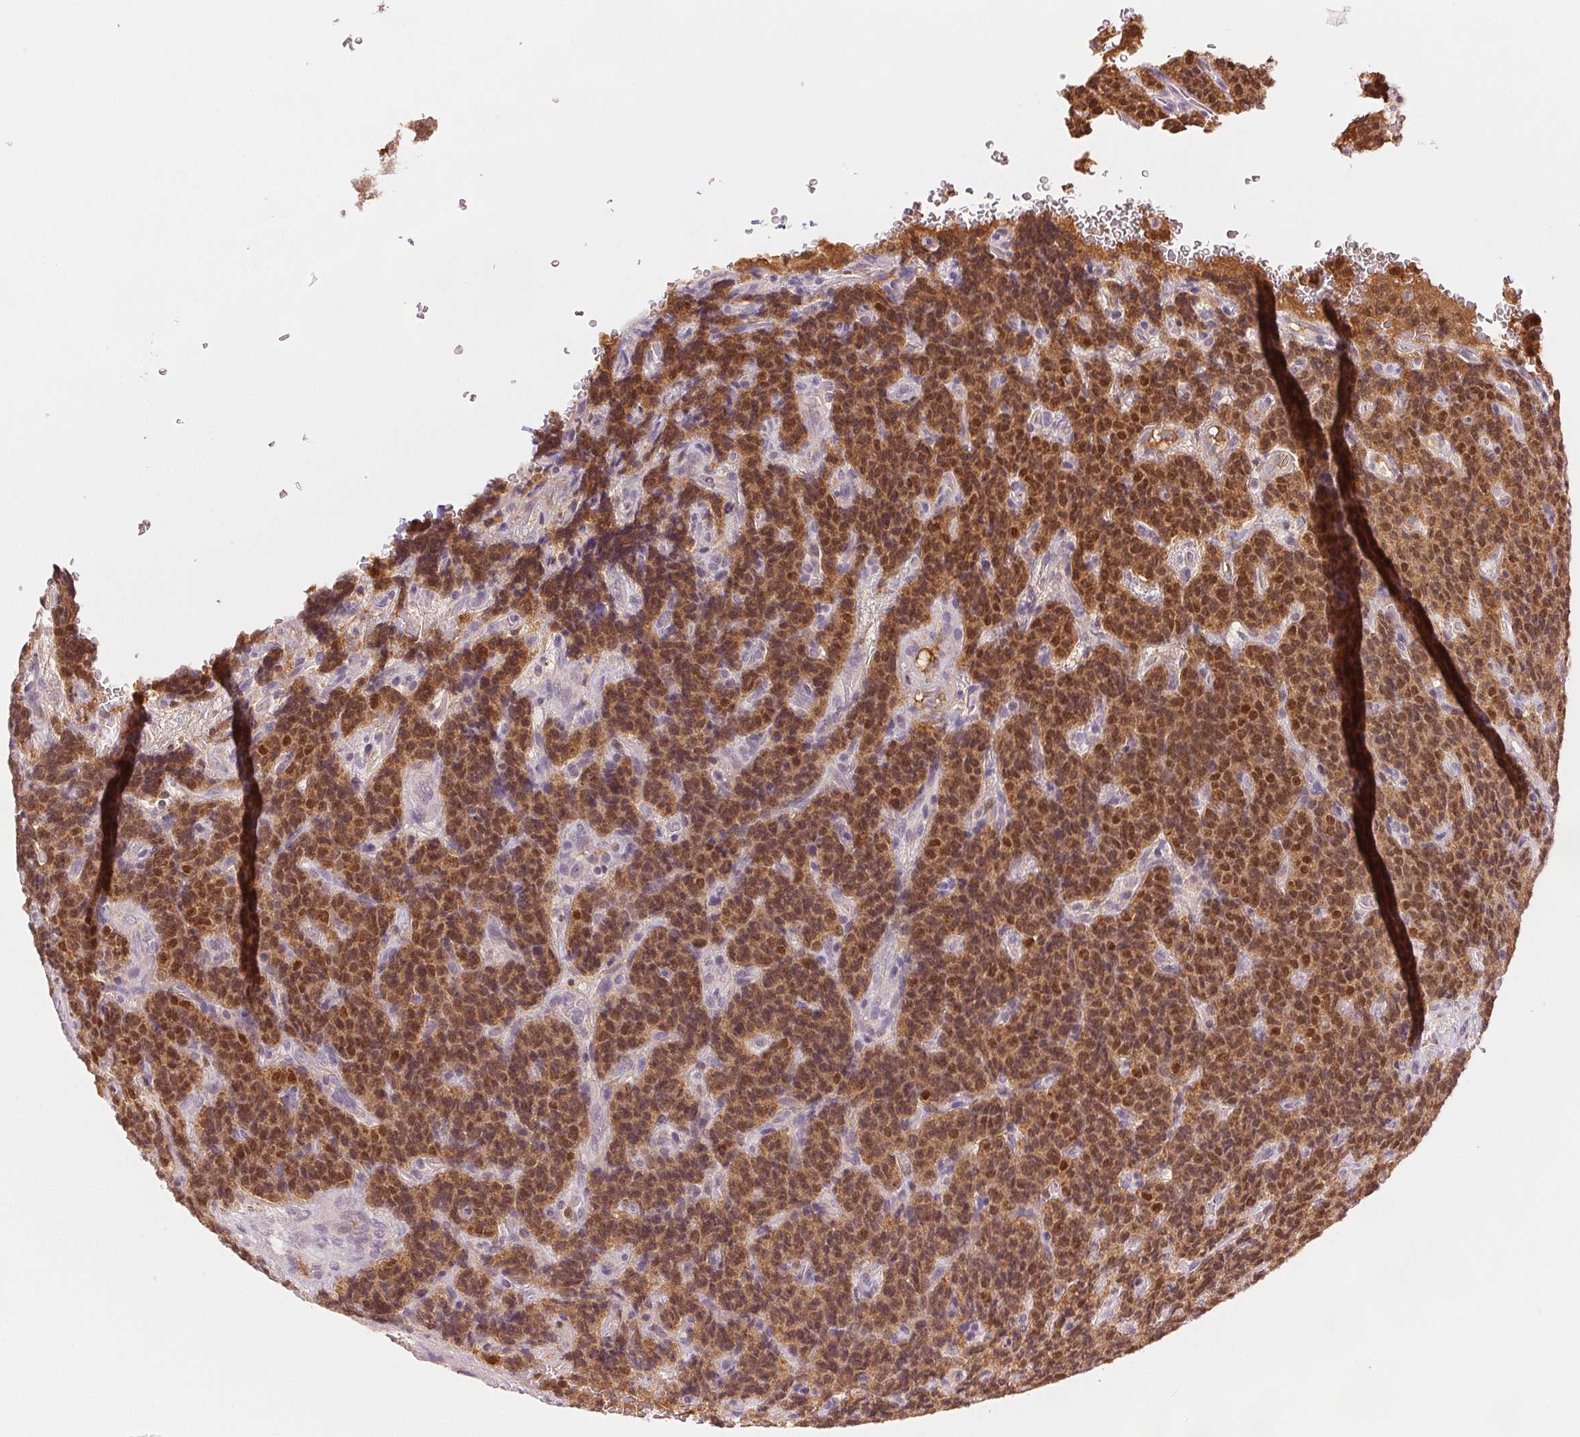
{"staining": {"intensity": "moderate", "quantity": ">75%", "location": "cytoplasmic/membranous,nuclear"}, "tissue": "carcinoid", "cell_type": "Tumor cells", "image_type": "cancer", "snomed": [{"axis": "morphology", "description": "Carcinoid, malignant, NOS"}, {"axis": "topography", "description": "Pancreas"}], "caption": "Protein staining displays moderate cytoplasmic/membranous and nuclear staining in approximately >75% of tumor cells in carcinoid. The staining was performed using DAB, with brown indicating positive protein expression. Nuclei are stained blue with hematoxylin.", "gene": "SCGN", "patient": {"sex": "male", "age": 36}}